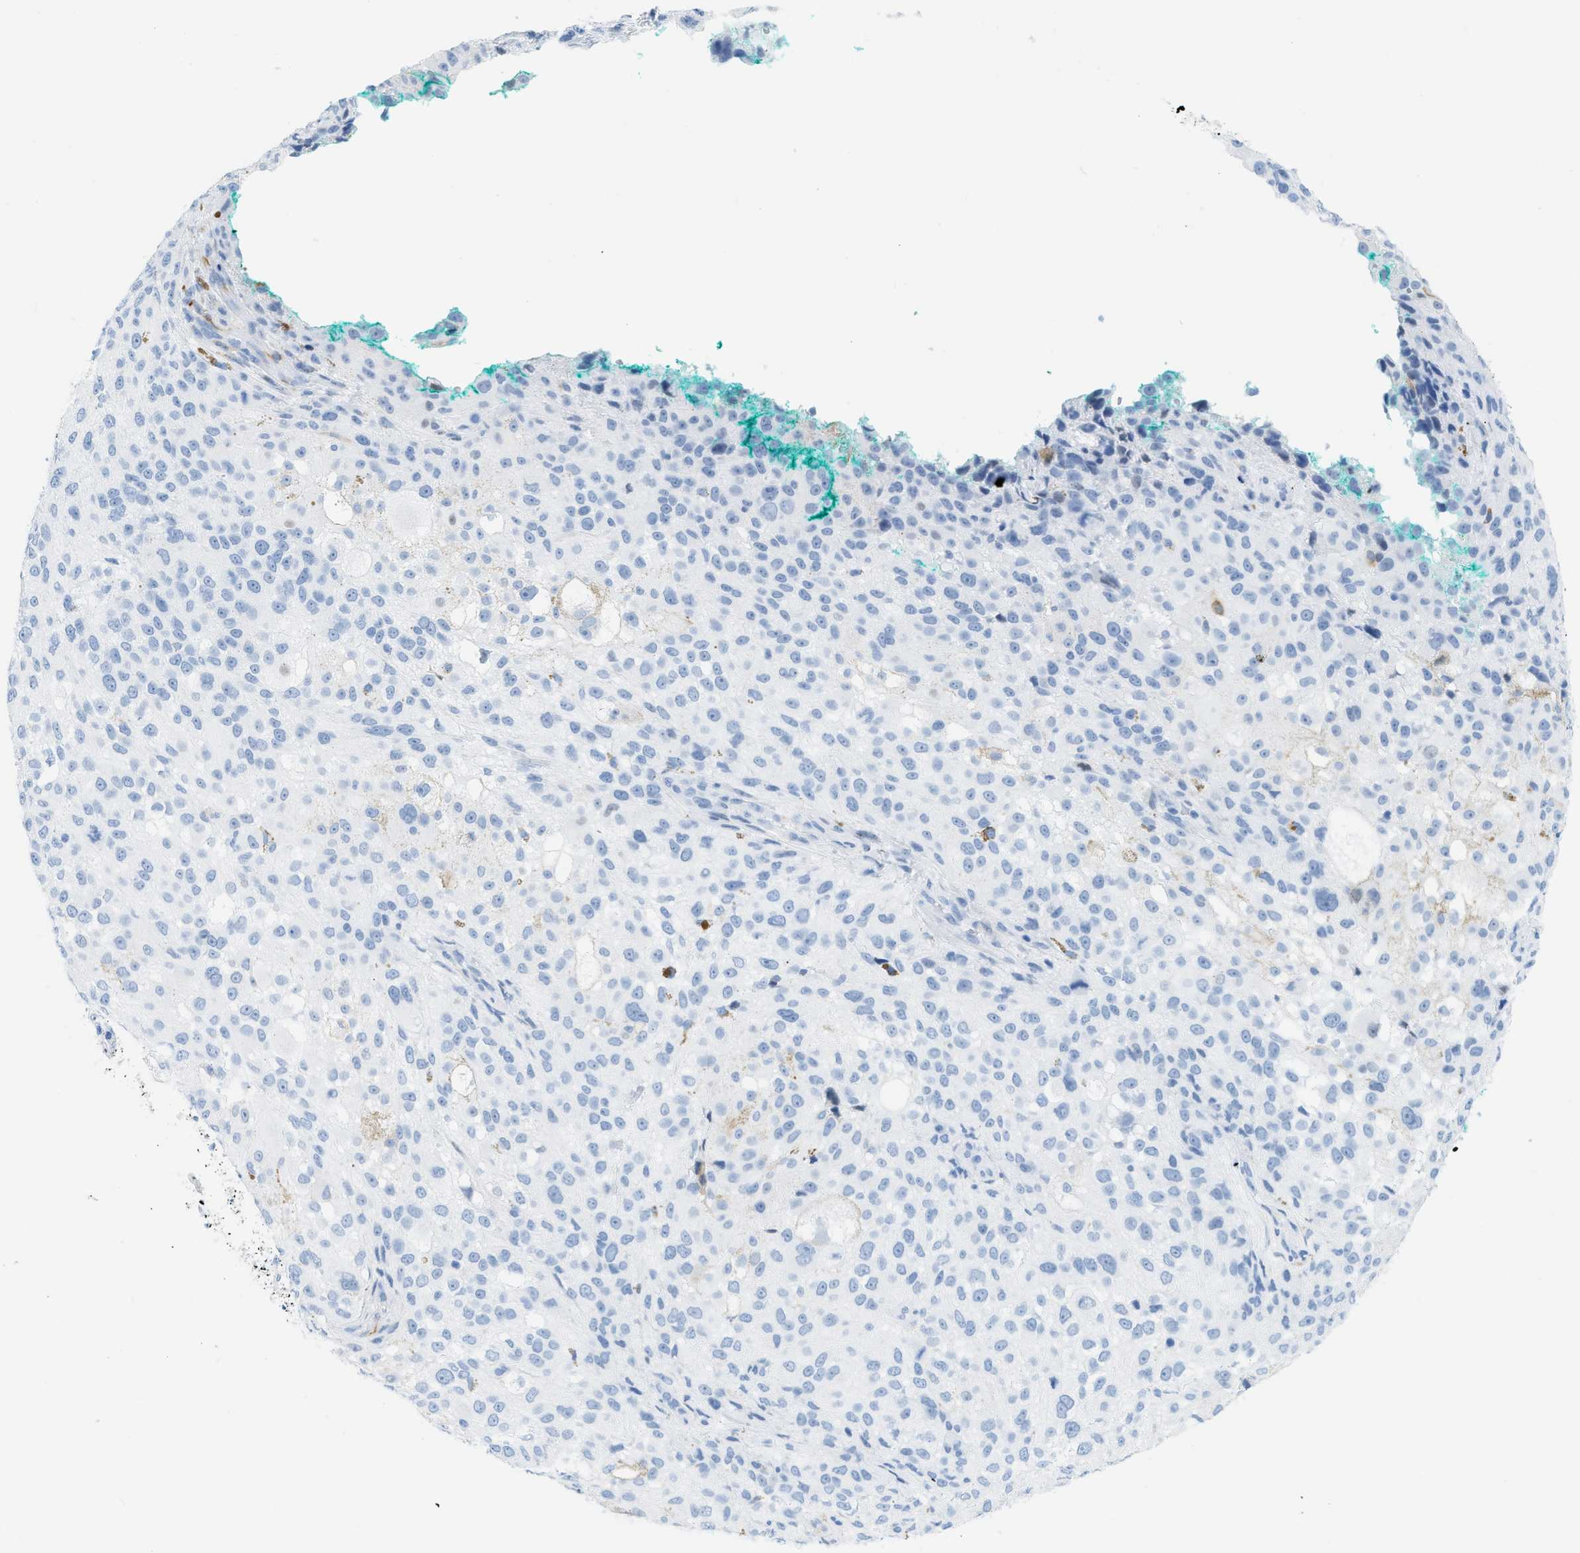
{"staining": {"intensity": "negative", "quantity": "none", "location": "none"}, "tissue": "melanoma", "cell_type": "Tumor cells", "image_type": "cancer", "snomed": [{"axis": "morphology", "description": "Necrosis, NOS"}, {"axis": "morphology", "description": "Malignant melanoma, NOS"}, {"axis": "topography", "description": "Skin"}], "caption": "Histopathology image shows no protein expression in tumor cells of malignant melanoma tissue. The staining was performed using DAB (3,3'-diaminobenzidine) to visualize the protein expression in brown, while the nuclei were stained in blue with hematoxylin (Magnification: 20x).", "gene": "DES", "patient": {"sex": "female", "age": 87}}